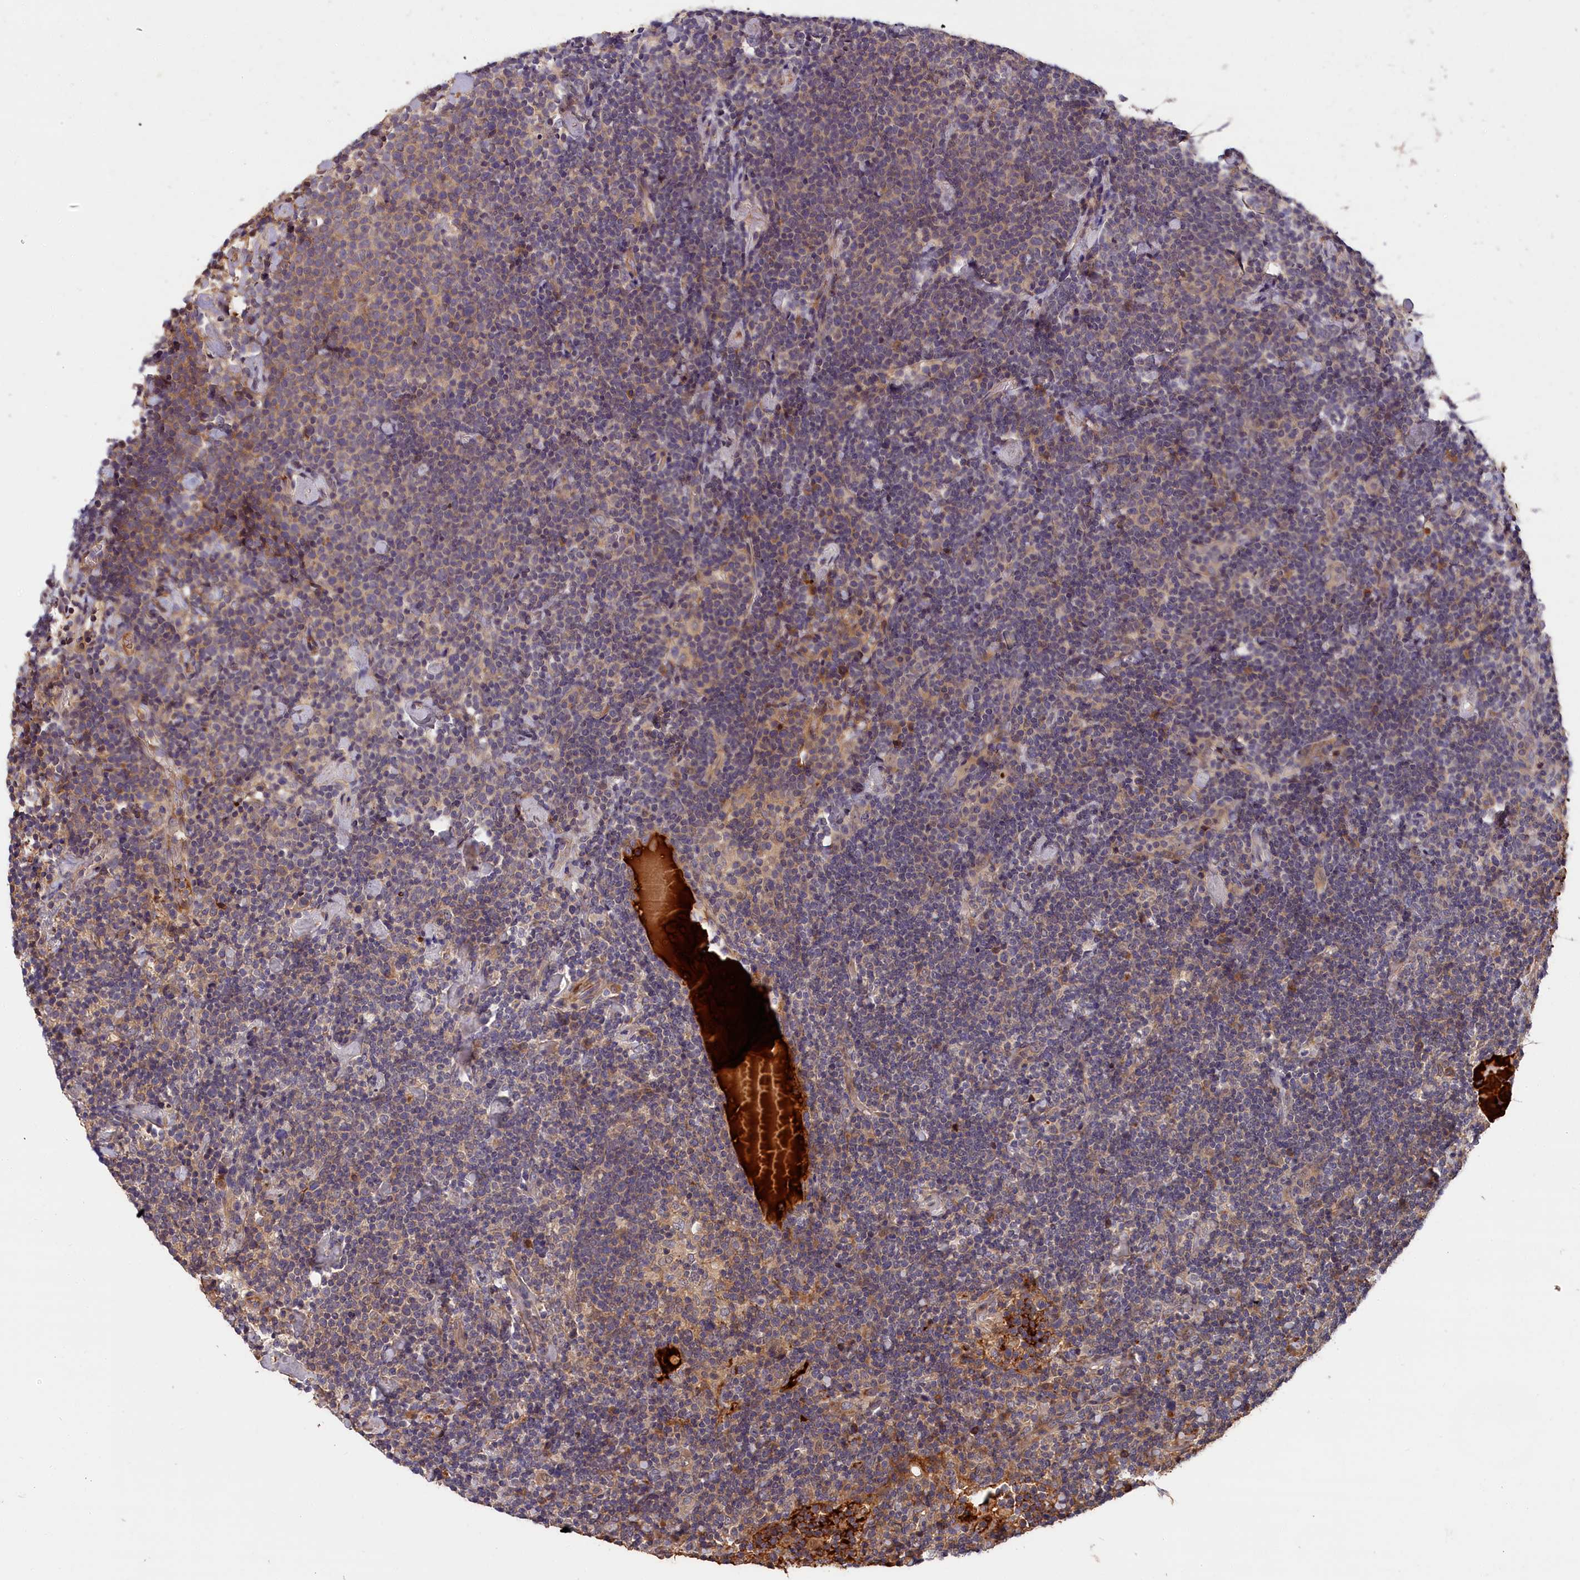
{"staining": {"intensity": "weak", "quantity": "25%-75%", "location": "cytoplasmic/membranous"}, "tissue": "lymphoma", "cell_type": "Tumor cells", "image_type": "cancer", "snomed": [{"axis": "morphology", "description": "Malignant lymphoma, non-Hodgkin's type, High grade"}, {"axis": "topography", "description": "Lymph node"}], "caption": "Immunohistochemical staining of malignant lymphoma, non-Hodgkin's type (high-grade) displays low levels of weak cytoplasmic/membranous expression in about 25%-75% of tumor cells.", "gene": "ITIH1", "patient": {"sex": "male", "age": 61}}